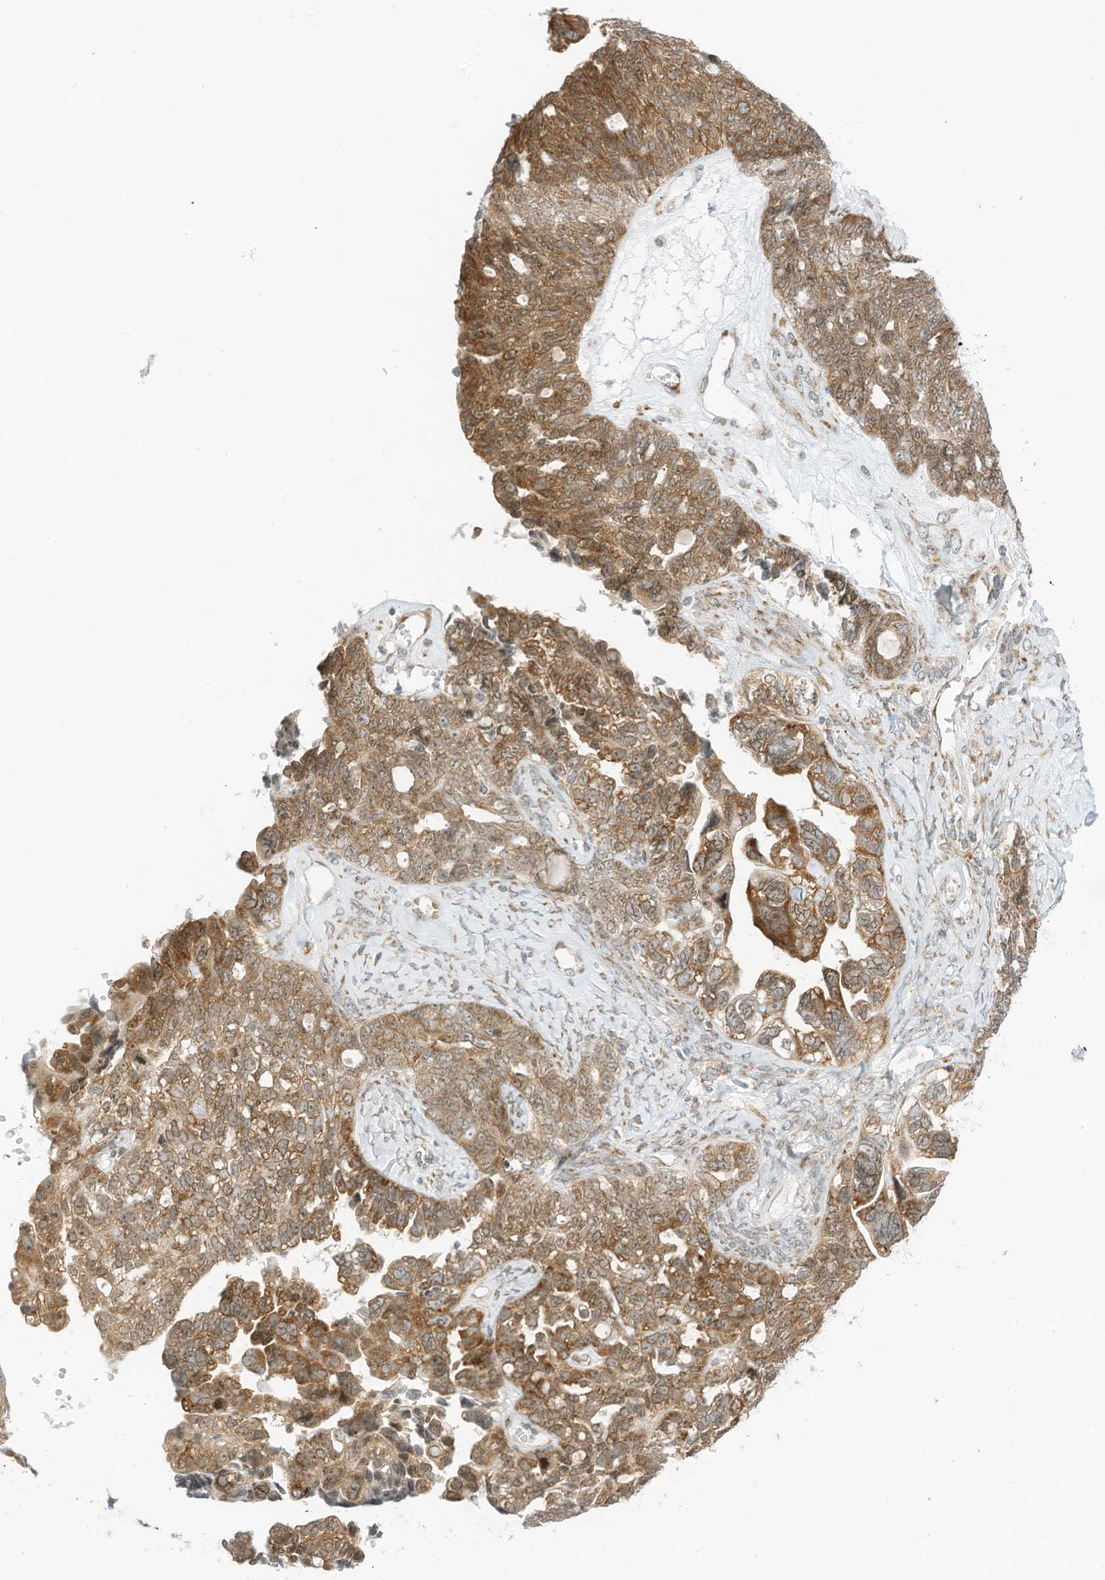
{"staining": {"intensity": "moderate", "quantity": ">75%", "location": "cytoplasmic/membranous"}, "tissue": "ovarian cancer", "cell_type": "Tumor cells", "image_type": "cancer", "snomed": [{"axis": "morphology", "description": "Cystadenocarcinoma, serous, NOS"}, {"axis": "topography", "description": "Ovary"}], "caption": "Brown immunohistochemical staining in human ovarian cancer (serous cystadenocarcinoma) displays moderate cytoplasmic/membranous staining in about >75% of tumor cells.", "gene": "EDF1", "patient": {"sex": "female", "age": 79}}